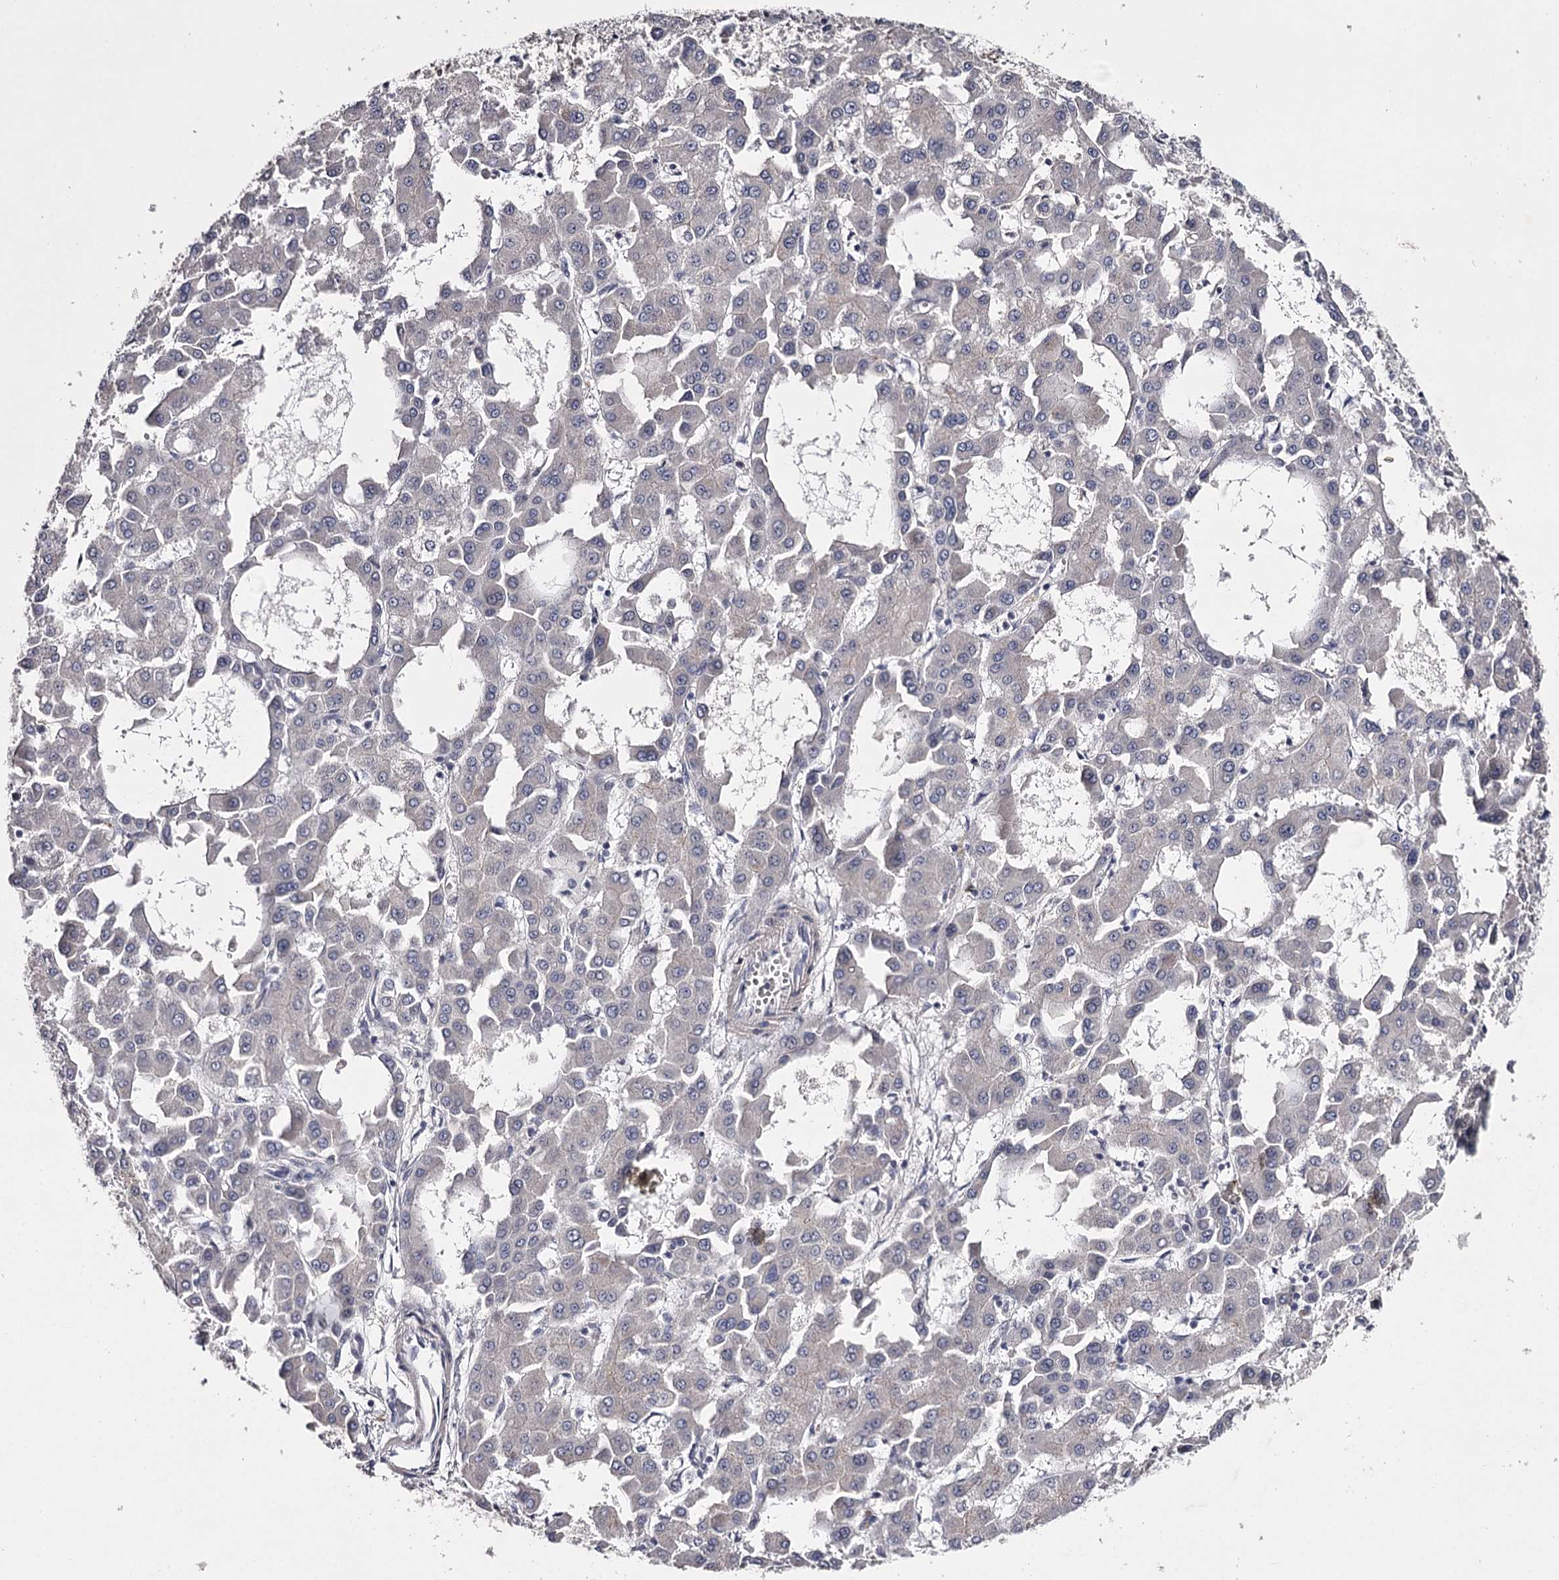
{"staining": {"intensity": "negative", "quantity": "none", "location": "none"}, "tissue": "liver cancer", "cell_type": "Tumor cells", "image_type": "cancer", "snomed": [{"axis": "morphology", "description": "Carcinoma, Hepatocellular, NOS"}, {"axis": "topography", "description": "Liver"}], "caption": "This is a photomicrograph of immunohistochemistry staining of liver cancer, which shows no staining in tumor cells.", "gene": "FDXACB1", "patient": {"sex": "male", "age": 47}}